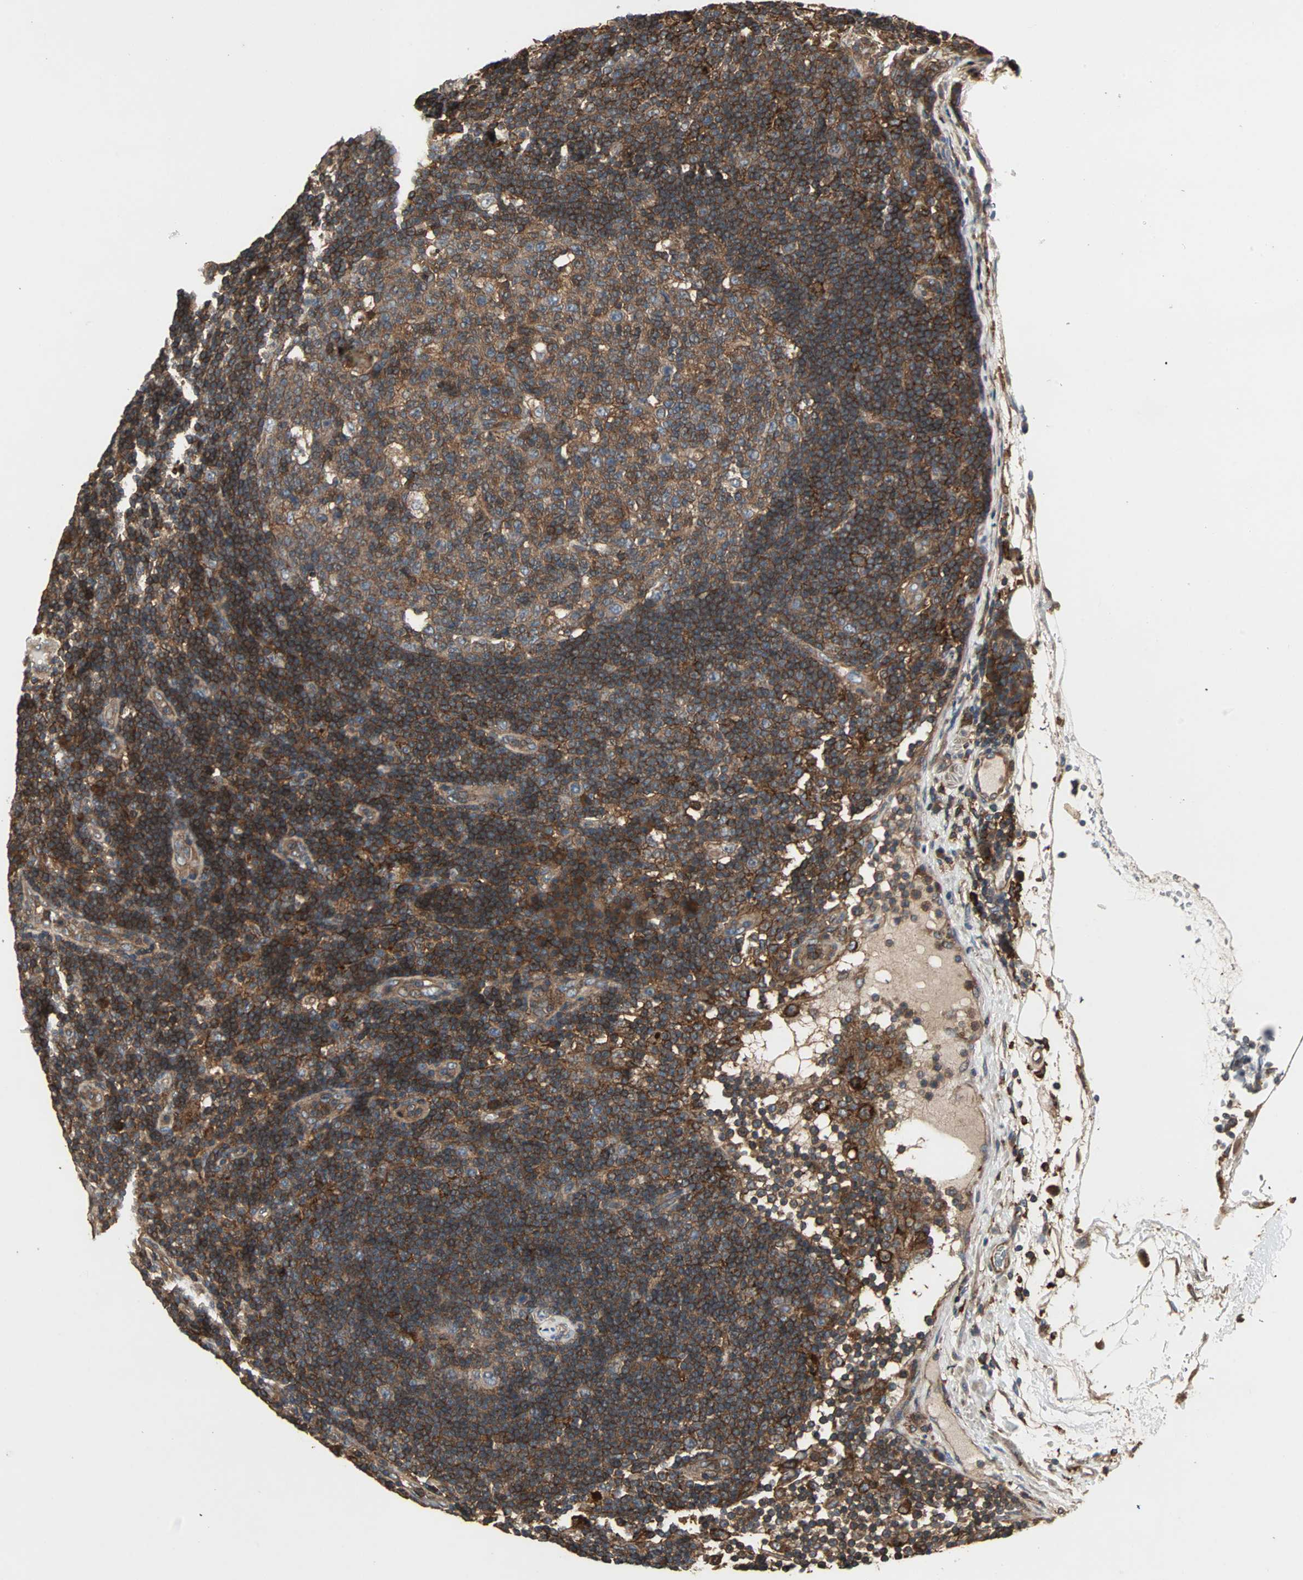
{"staining": {"intensity": "strong", "quantity": ">75%", "location": "cytoplasmic/membranous"}, "tissue": "lymph node", "cell_type": "Germinal center cells", "image_type": "normal", "snomed": [{"axis": "morphology", "description": "Normal tissue, NOS"}, {"axis": "morphology", "description": "Squamous cell carcinoma, metastatic, NOS"}, {"axis": "topography", "description": "Lymph node"}], "caption": "The image shows staining of benign lymph node, revealing strong cytoplasmic/membranous protein positivity (brown color) within germinal center cells.", "gene": "GNAI2", "patient": {"sex": "female", "age": 53}}